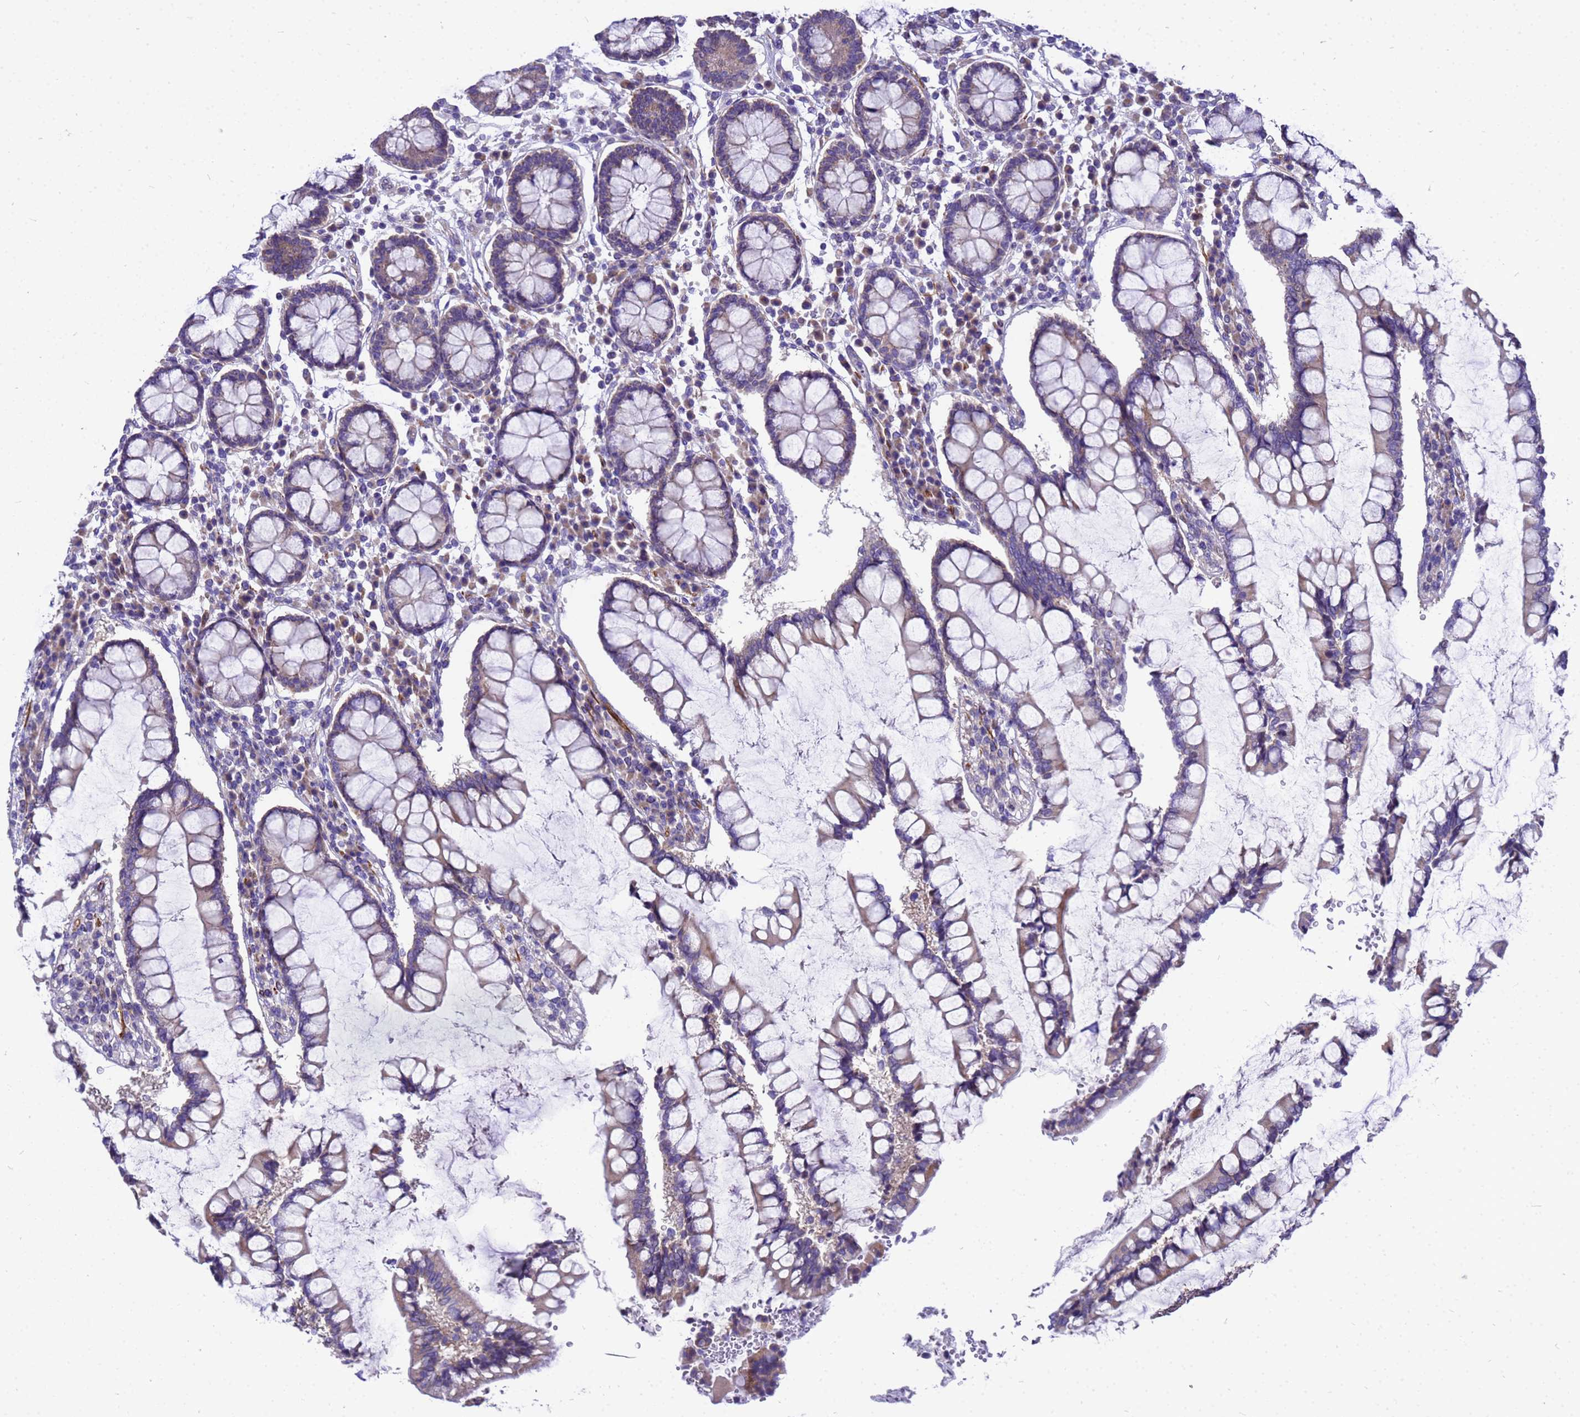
{"staining": {"intensity": "moderate", "quantity": "25%-75%", "location": "cytoplasmic/membranous"}, "tissue": "colon", "cell_type": "Endothelial cells", "image_type": "normal", "snomed": [{"axis": "morphology", "description": "Normal tissue, NOS"}, {"axis": "topography", "description": "Colon"}], "caption": "Immunohistochemical staining of unremarkable human colon displays moderate cytoplasmic/membranous protein expression in about 25%-75% of endothelial cells. Nuclei are stained in blue.", "gene": "POP7", "patient": {"sex": "female", "age": 79}}